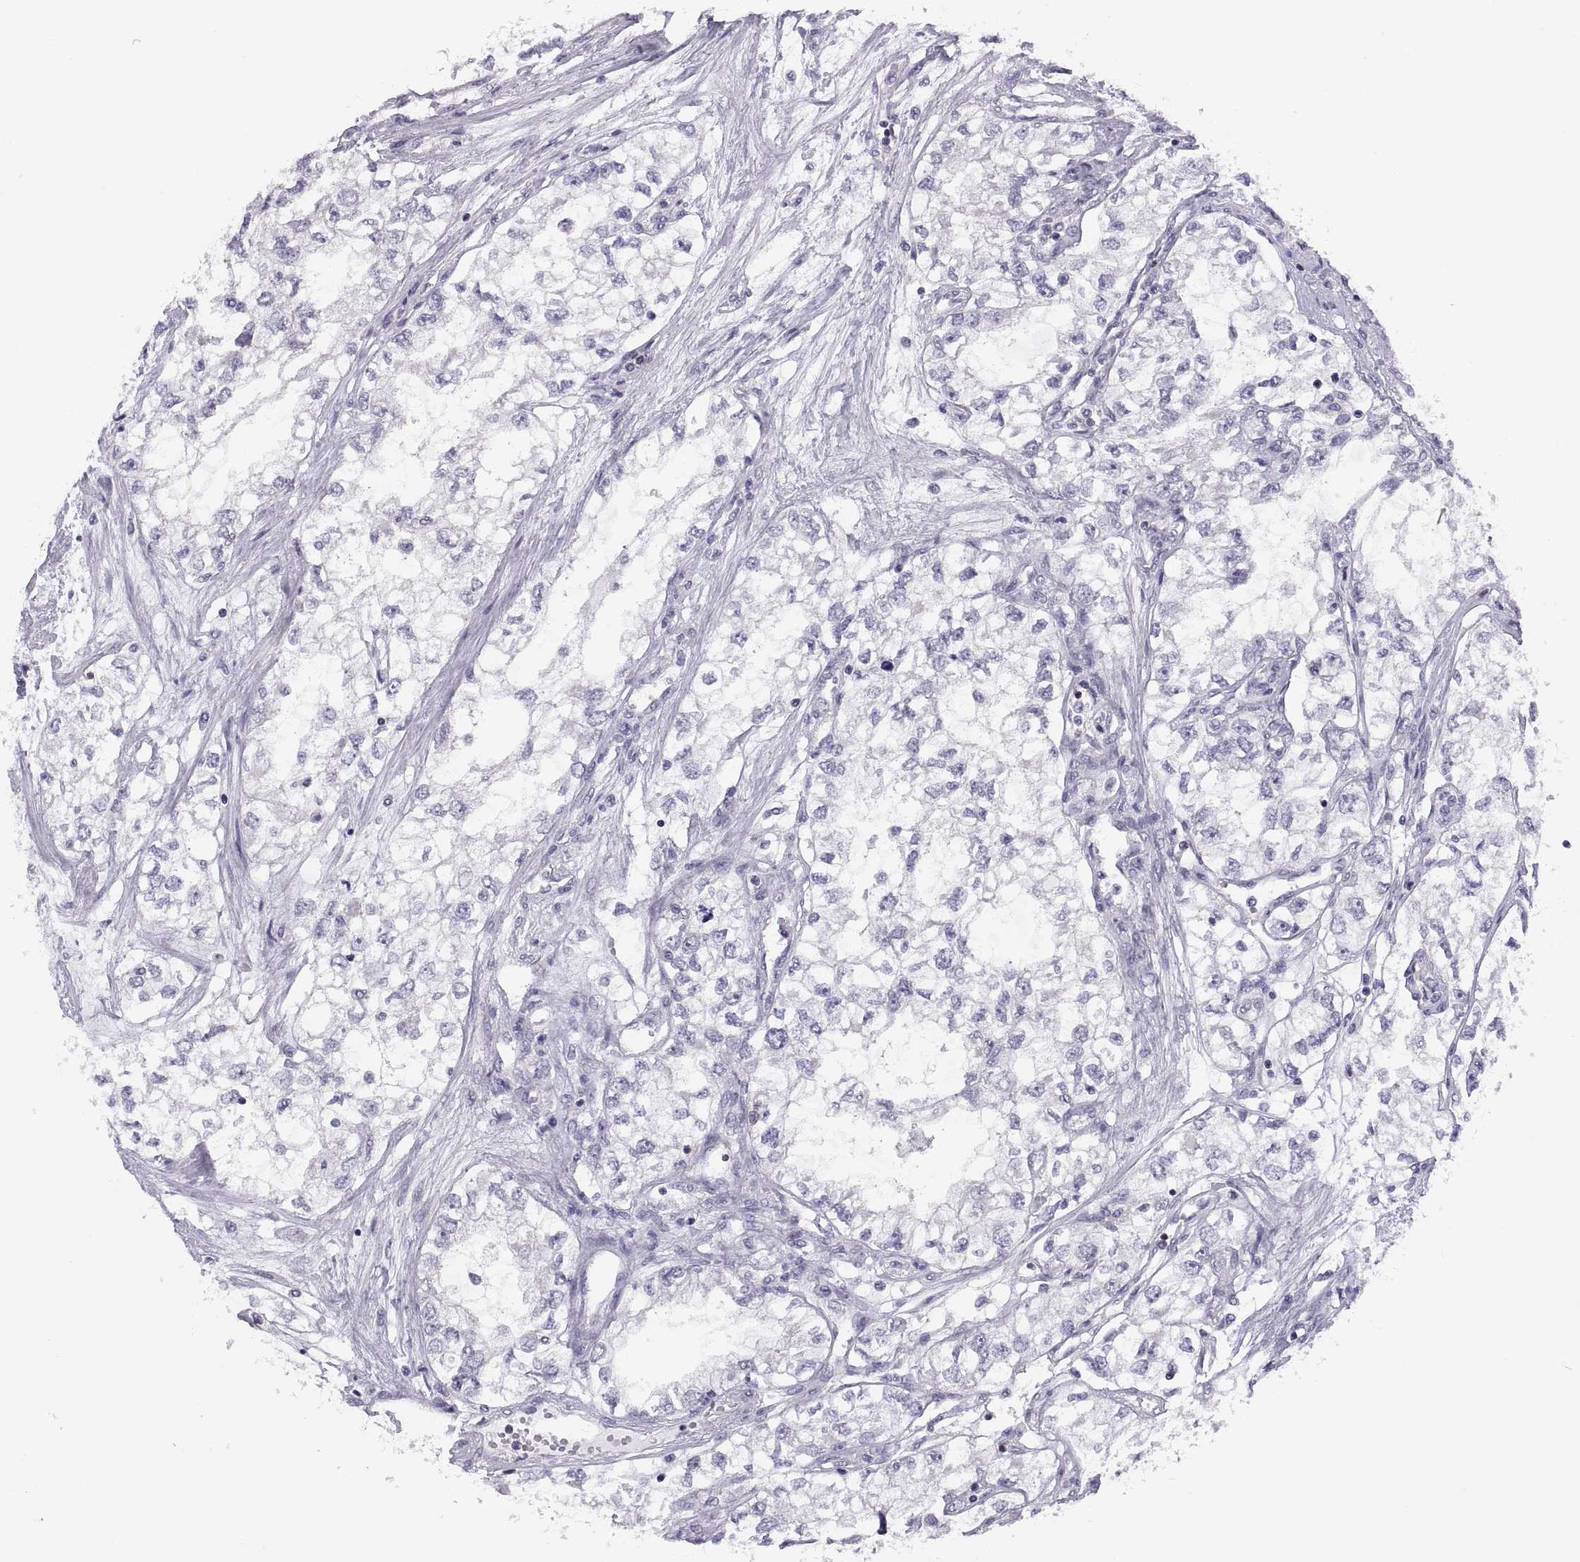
{"staining": {"intensity": "negative", "quantity": "none", "location": "none"}, "tissue": "renal cancer", "cell_type": "Tumor cells", "image_type": "cancer", "snomed": [{"axis": "morphology", "description": "Adenocarcinoma, NOS"}, {"axis": "topography", "description": "Kidney"}], "caption": "This is an IHC image of human renal cancer. There is no staining in tumor cells.", "gene": "TTC21A", "patient": {"sex": "female", "age": 59}}